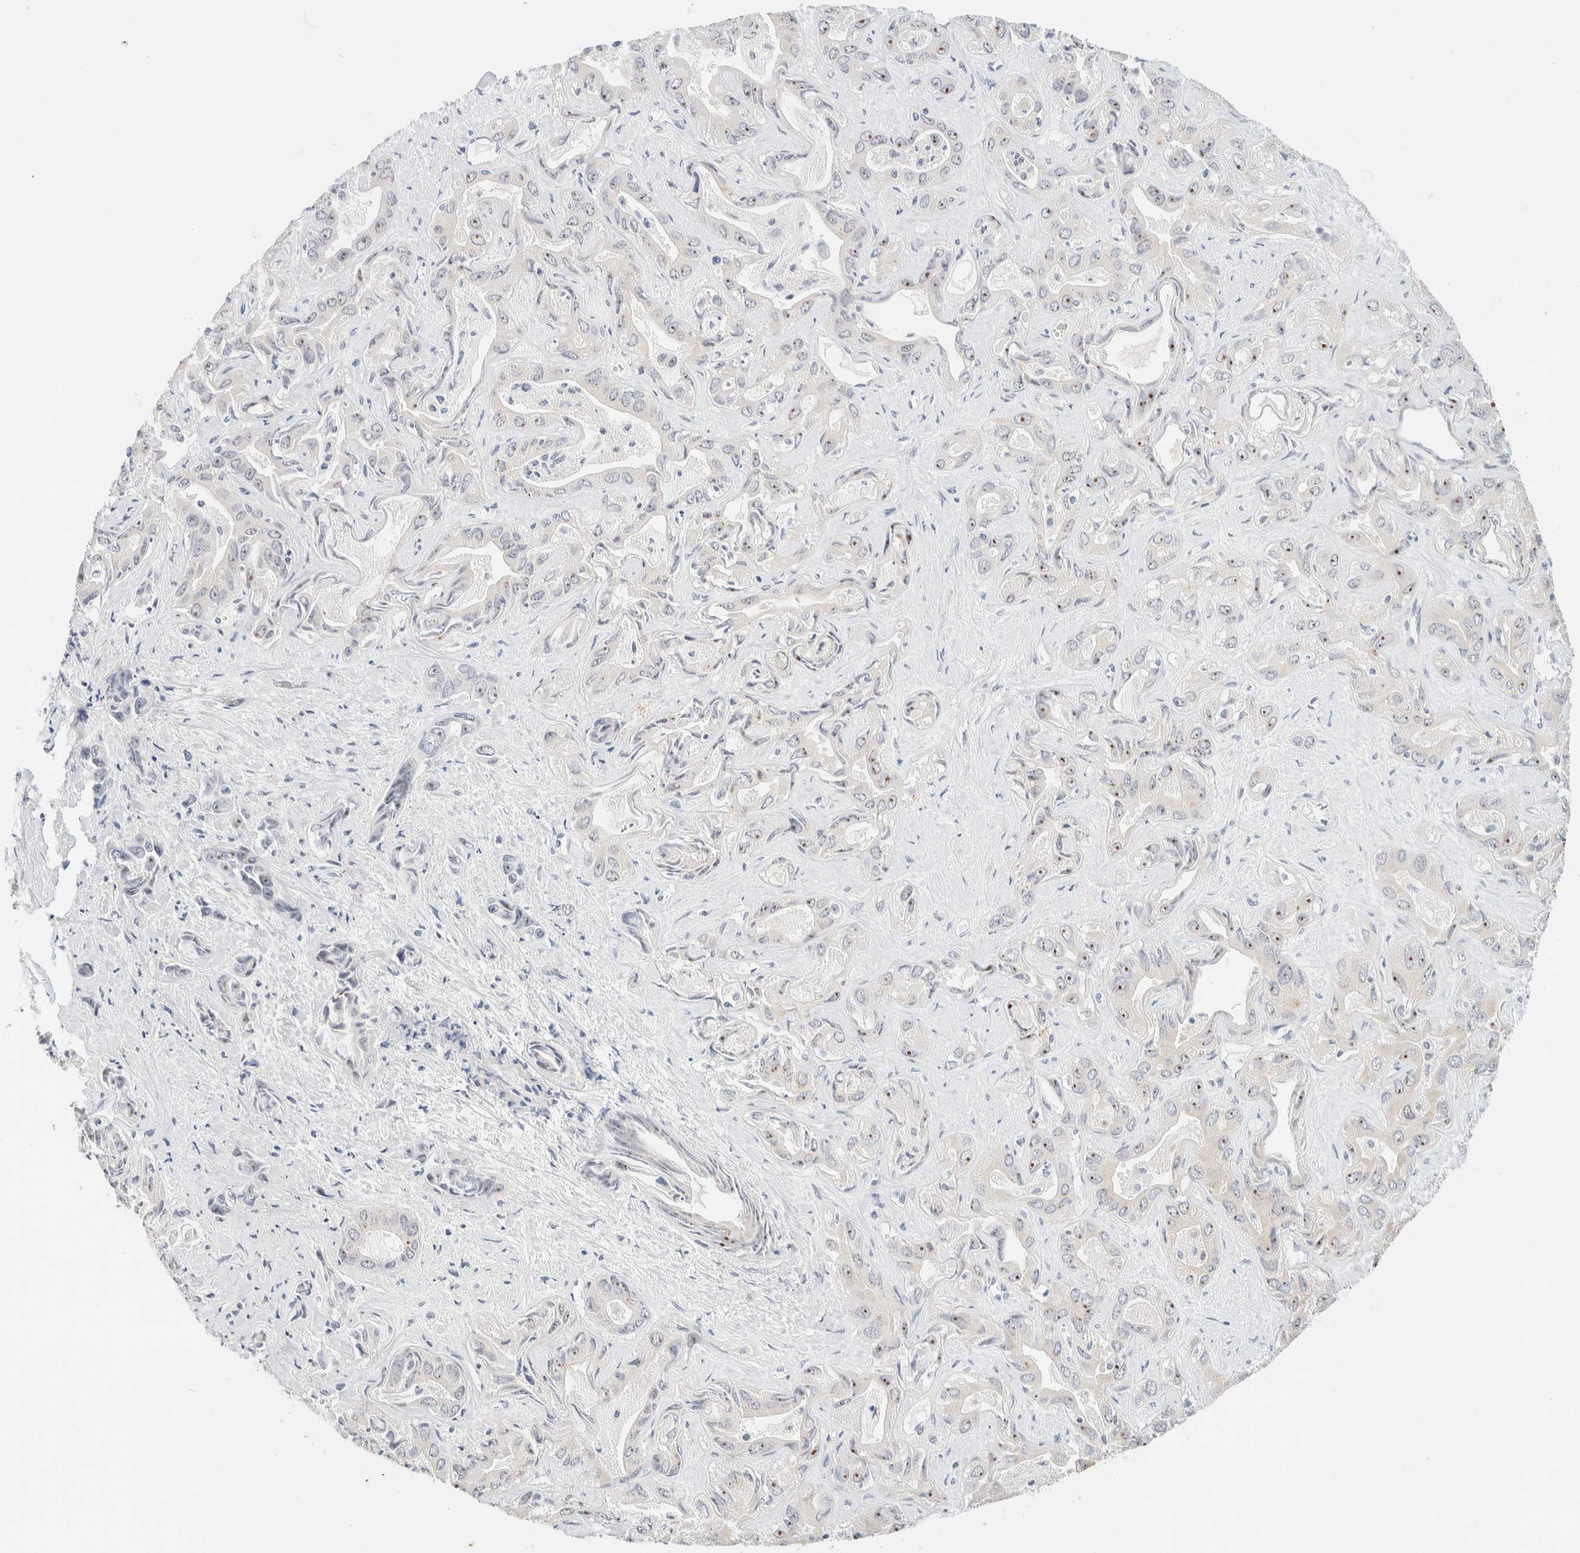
{"staining": {"intensity": "moderate", "quantity": "<25%", "location": "cytoplasmic/membranous"}, "tissue": "liver cancer", "cell_type": "Tumor cells", "image_type": "cancer", "snomed": [{"axis": "morphology", "description": "Cholangiocarcinoma"}, {"axis": "topography", "description": "Liver"}], "caption": "Liver cancer (cholangiocarcinoma) stained with DAB (3,3'-diaminobenzidine) immunohistochemistry shows low levels of moderate cytoplasmic/membranous expression in approximately <25% of tumor cells.", "gene": "HDHD3", "patient": {"sex": "female", "age": 52}}